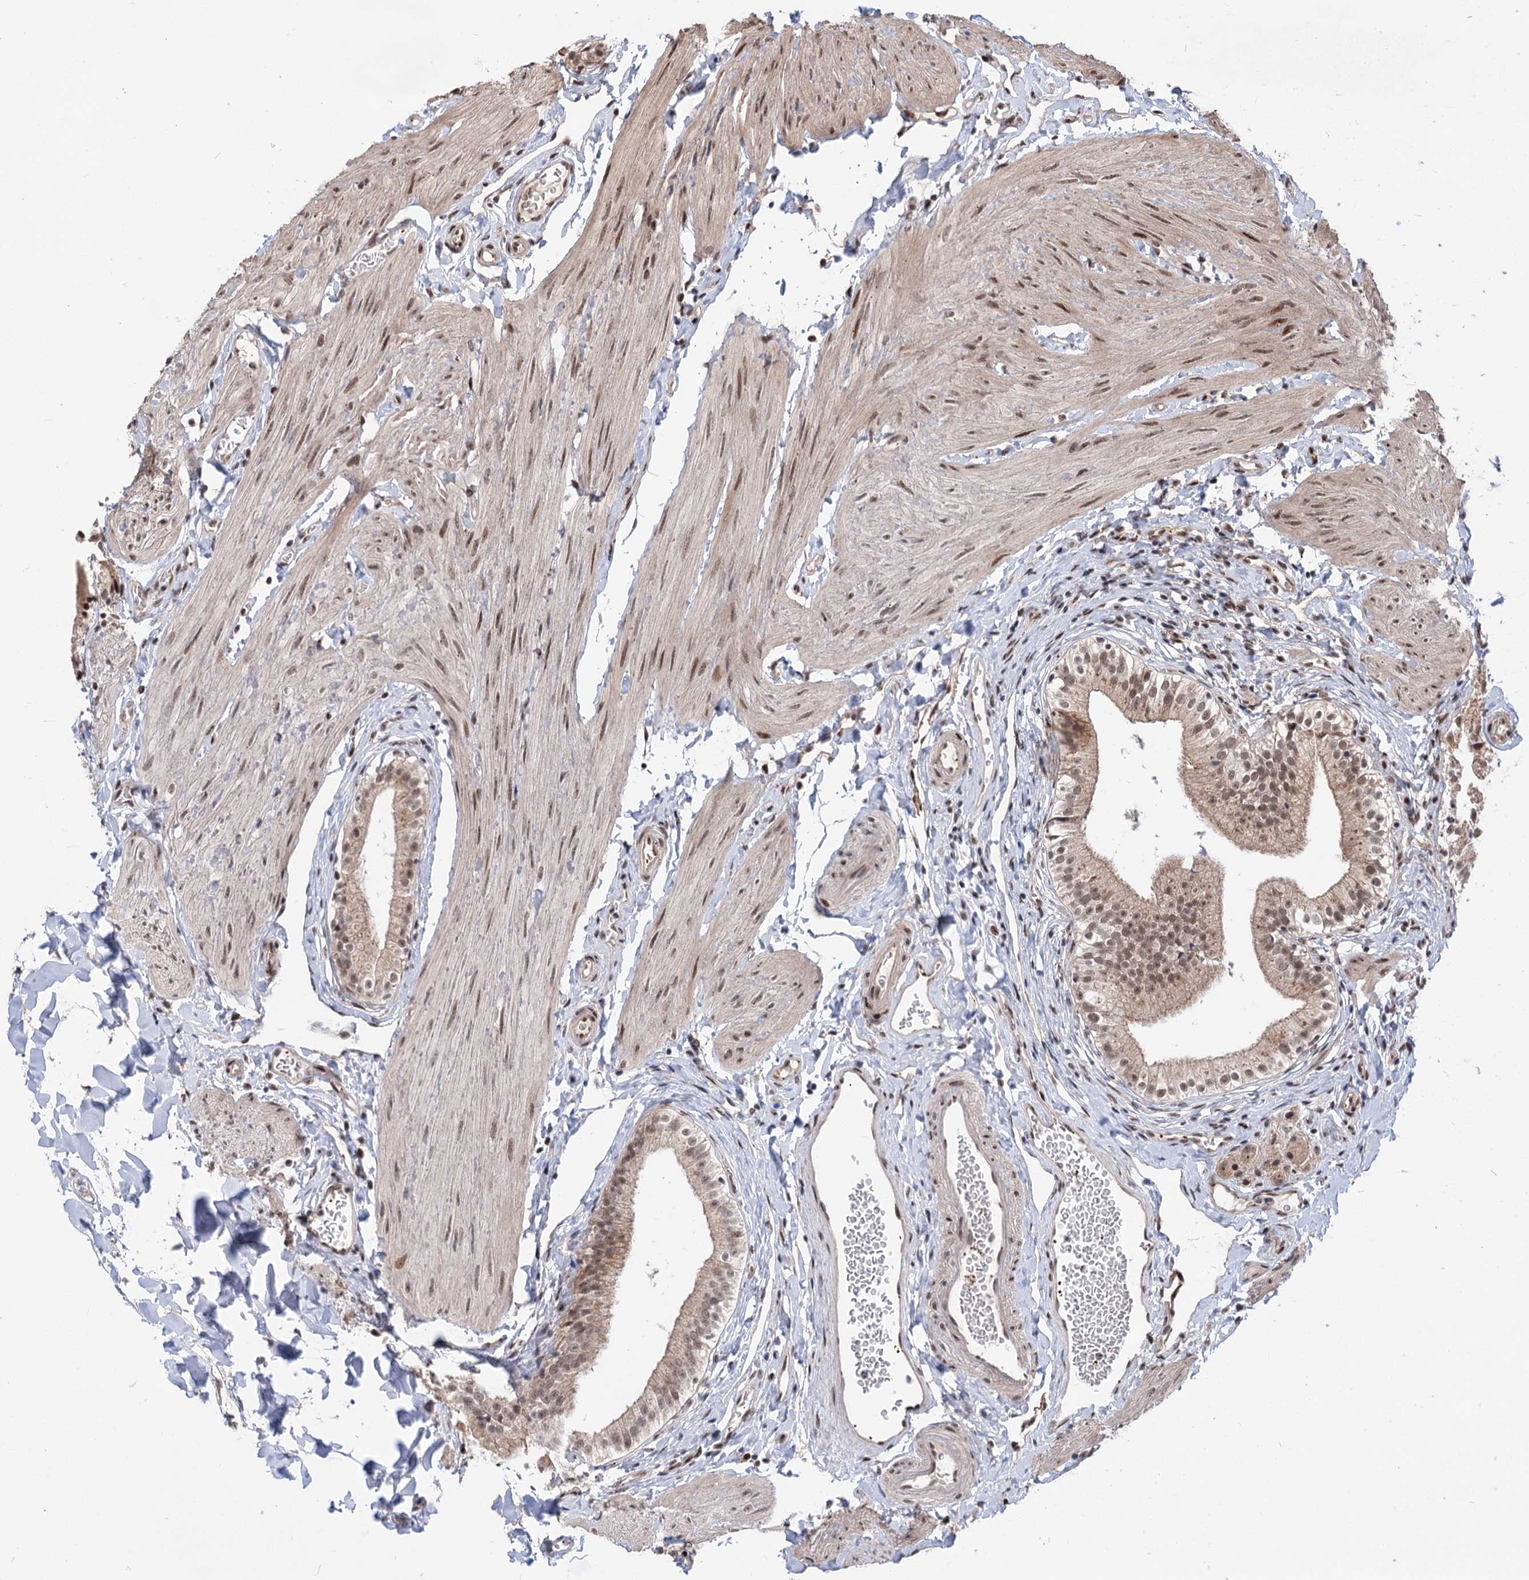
{"staining": {"intensity": "moderate", "quantity": ">75%", "location": "nuclear"}, "tissue": "gallbladder", "cell_type": "Glandular cells", "image_type": "normal", "snomed": [{"axis": "morphology", "description": "Normal tissue, NOS"}, {"axis": "topography", "description": "Gallbladder"}], "caption": "This photomicrograph reveals benign gallbladder stained with immunohistochemistry to label a protein in brown. The nuclear of glandular cells show moderate positivity for the protein. Nuclei are counter-stained blue.", "gene": "MAML1", "patient": {"sex": "female", "age": 47}}